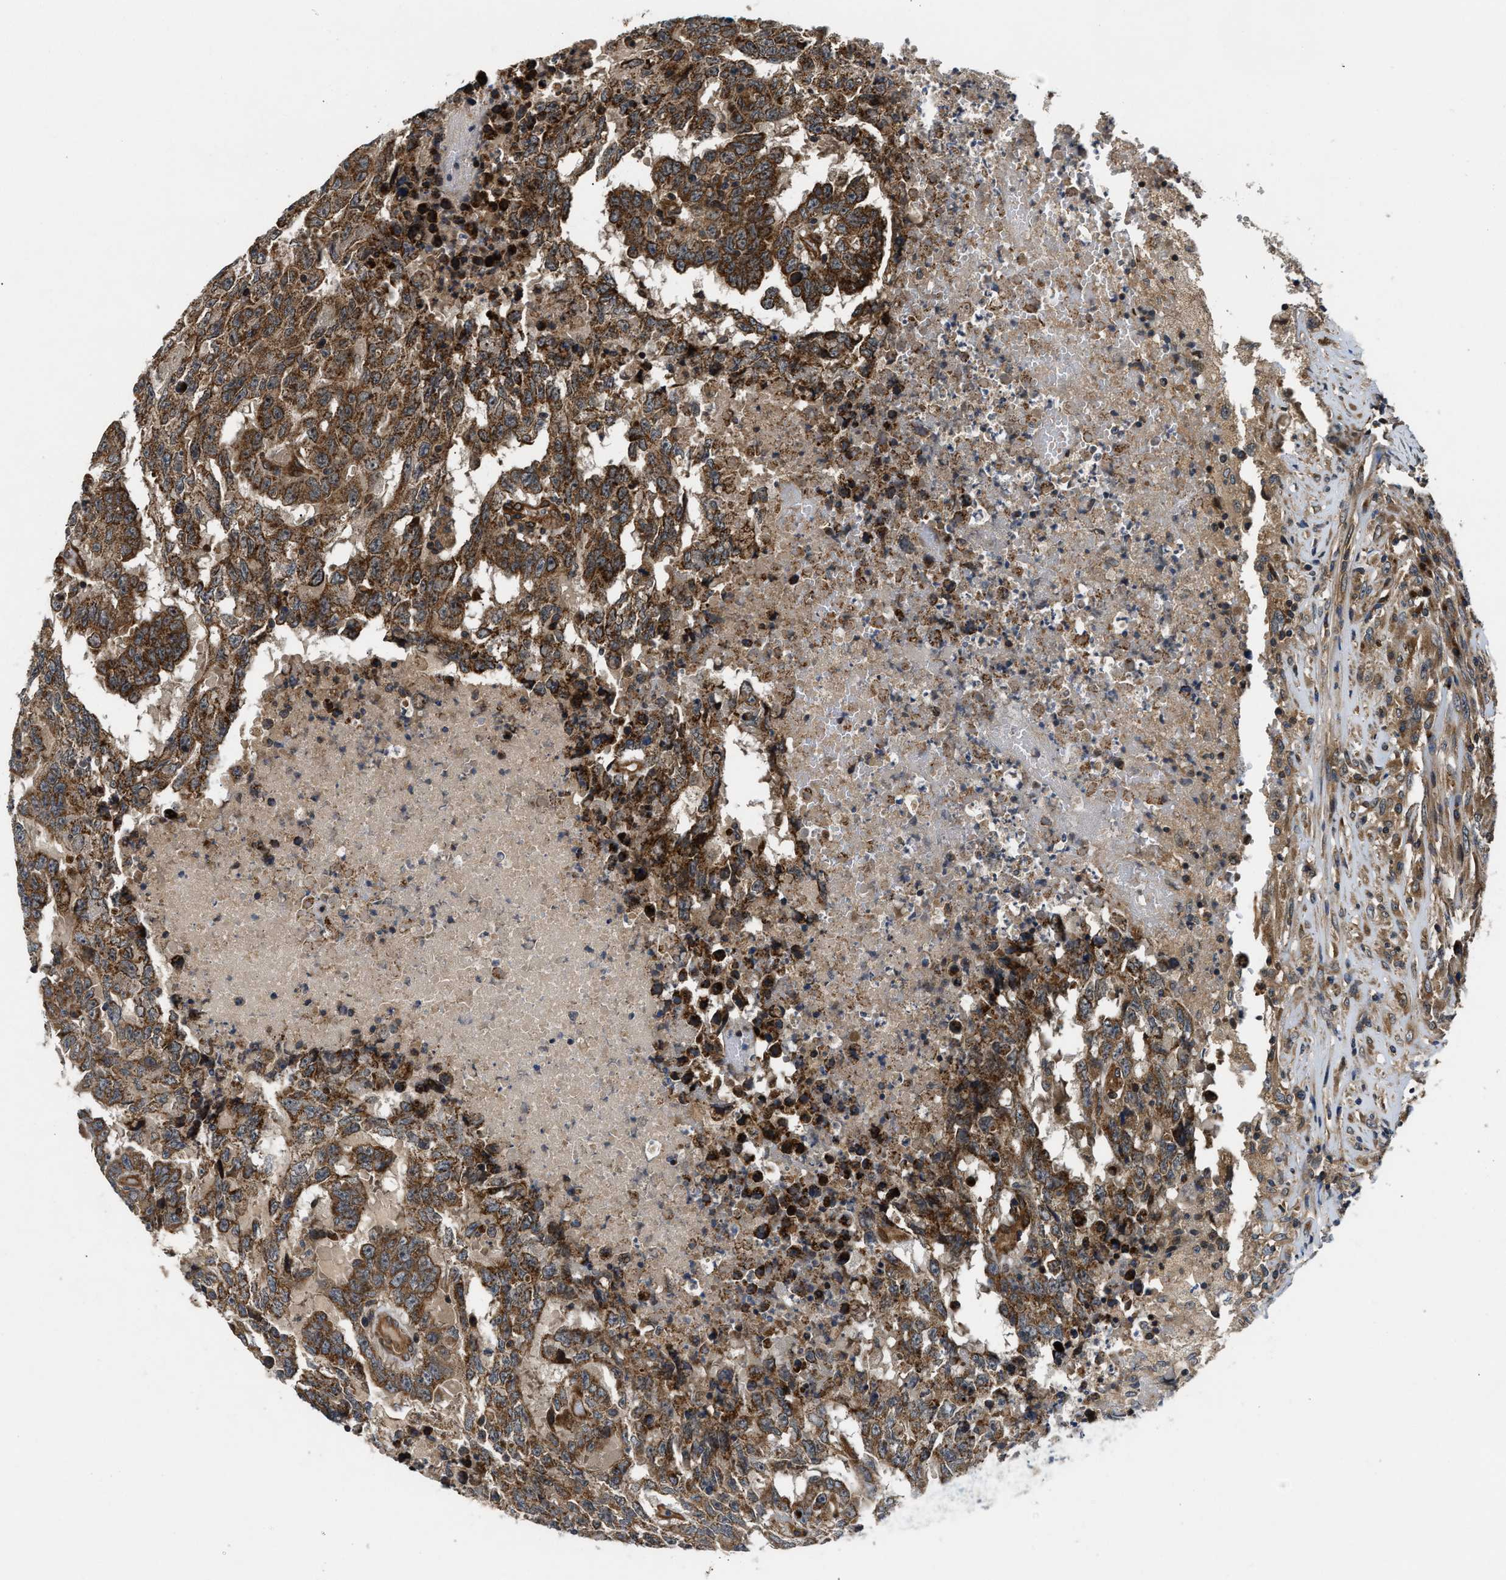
{"staining": {"intensity": "moderate", "quantity": ">75%", "location": "cytoplasmic/membranous"}, "tissue": "testis cancer", "cell_type": "Tumor cells", "image_type": "cancer", "snomed": [{"axis": "morphology", "description": "Necrosis, NOS"}, {"axis": "morphology", "description": "Carcinoma, Embryonal, NOS"}, {"axis": "topography", "description": "Testis"}], "caption": "Immunohistochemical staining of testis embryonal carcinoma shows medium levels of moderate cytoplasmic/membranous staining in about >75% of tumor cells. The staining was performed using DAB to visualize the protein expression in brown, while the nuclei were stained in blue with hematoxylin (Magnification: 20x).", "gene": "PNPLA8", "patient": {"sex": "male", "age": 19}}